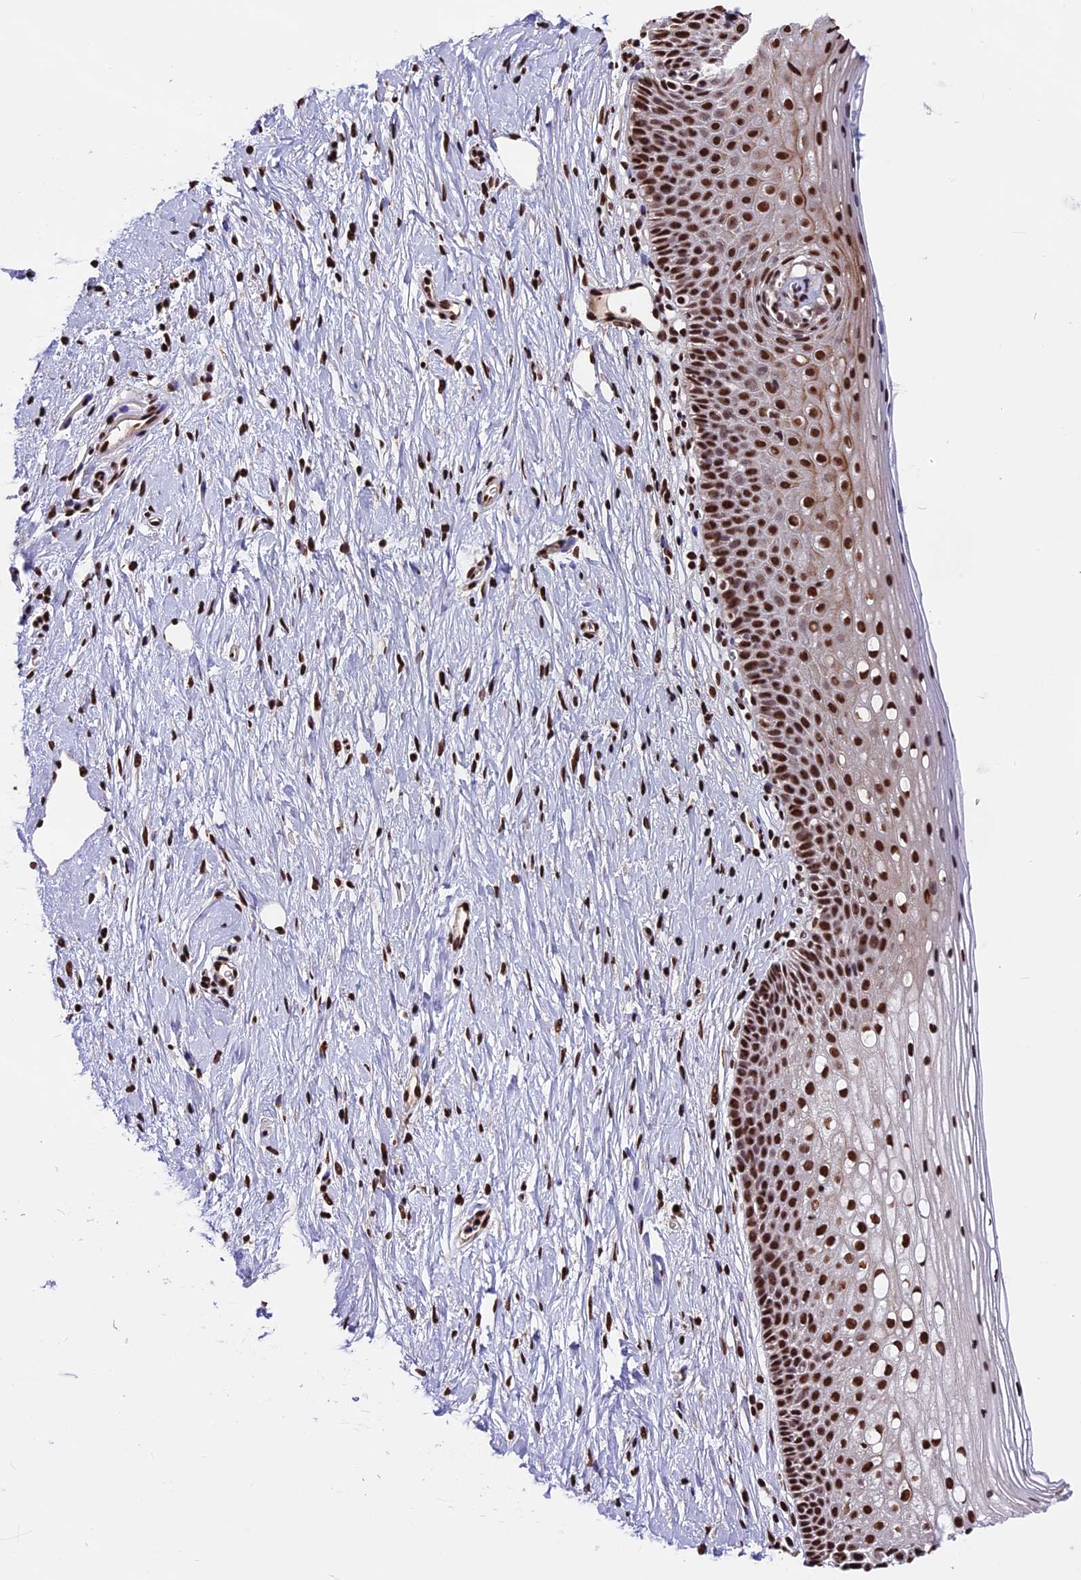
{"staining": {"intensity": "strong", "quantity": ">75%", "location": "nuclear"}, "tissue": "cervix", "cell_type": "Glandular cells", "image_type": "normal", "snomed": [{"axis": "morphology", "description": "Normal tissue, NOS"}, {"axis": "topography", "description": "Cervix"}], "caption": "Strong nuclear positivity for a protein is seen in approximately >75% of glandular cells of unremarkable cervix using IHC.", "gene": "POLR3E", "patient": {"sex": "female", "age": 36}}